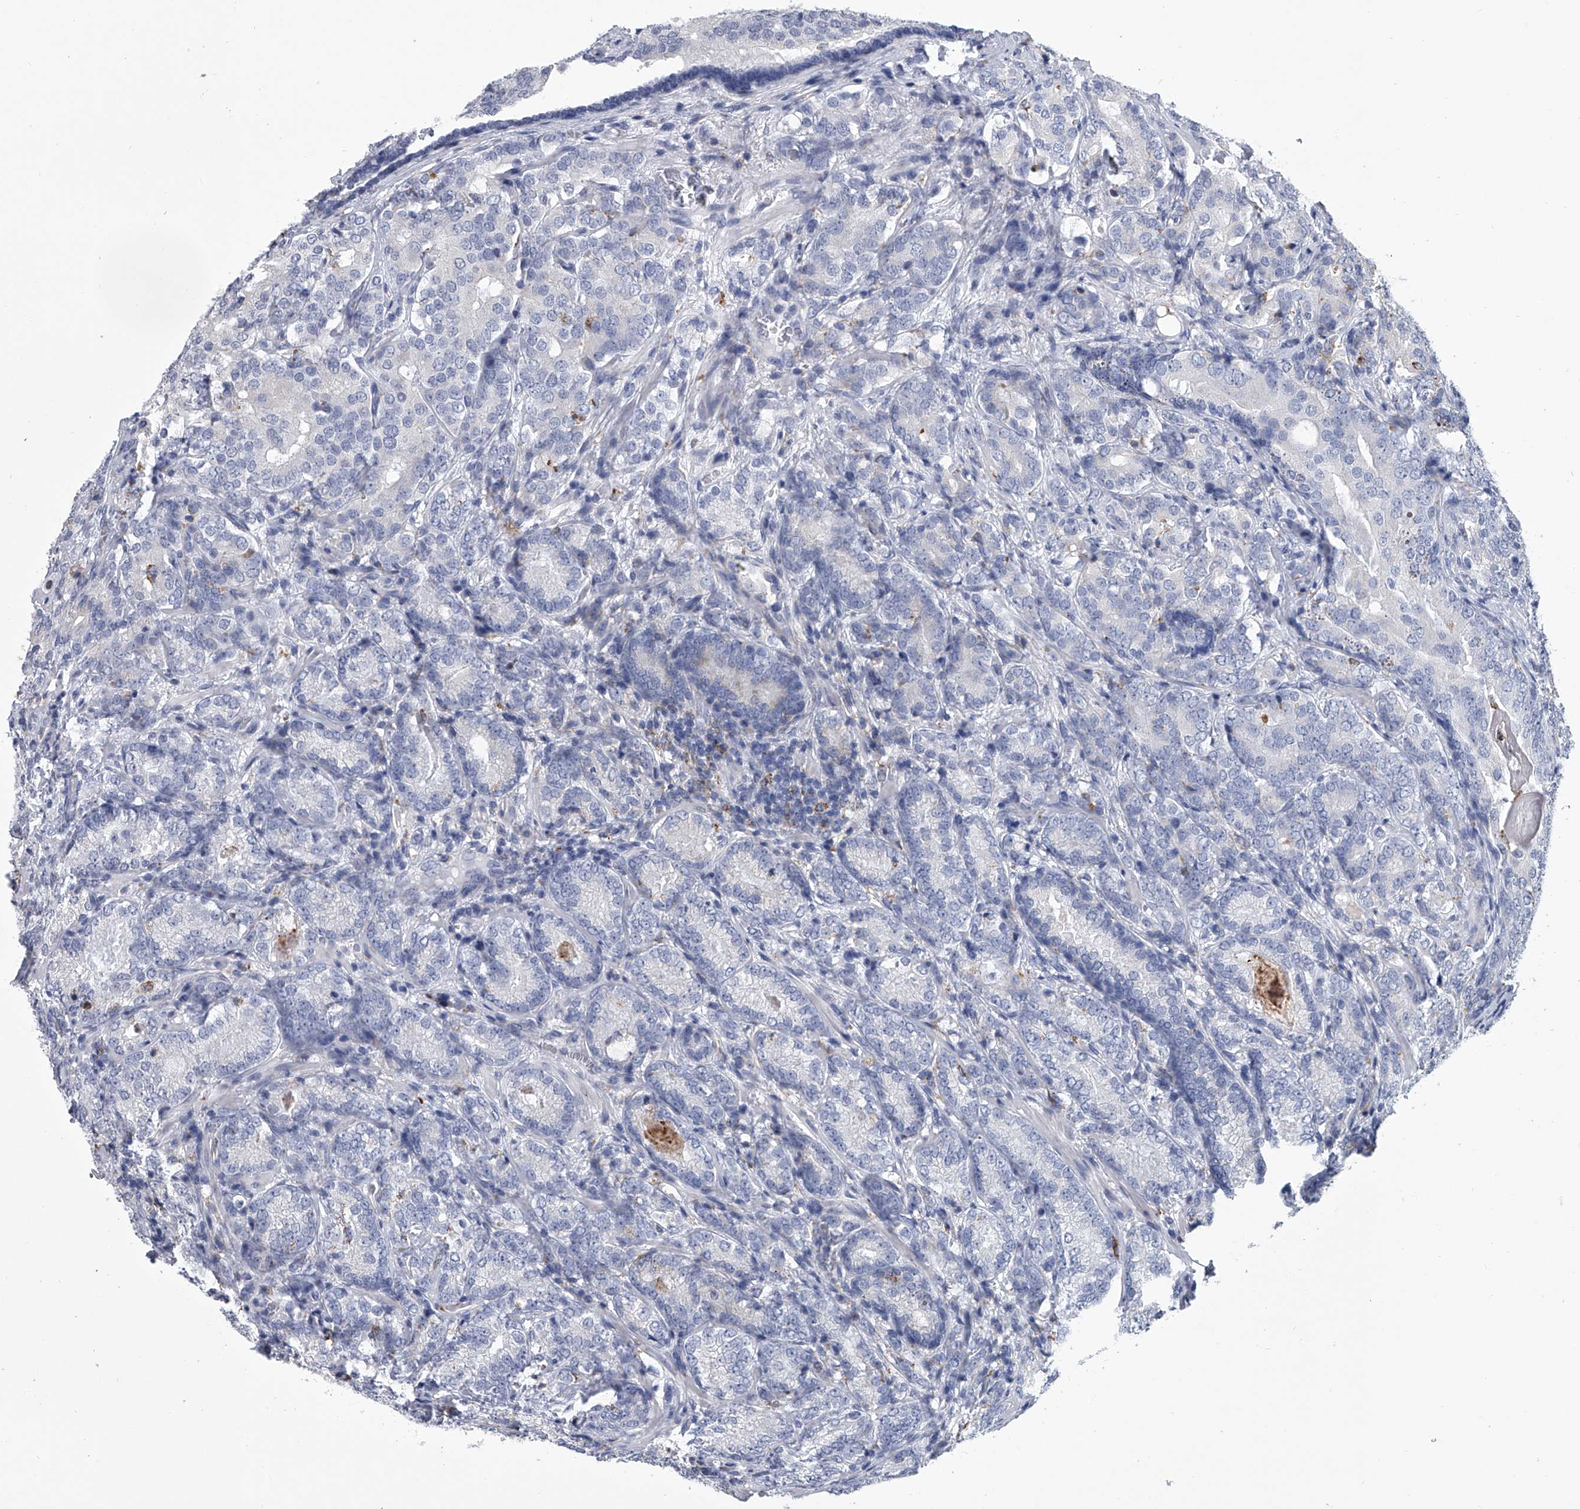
{"staining": {"intensity": "negative", "quantity": "none", "location": "none"}, "tissue": "prostate cancer", "cell_type": "Tumor cells", "image_type": "cancer", "snomed": [{"axis": "morphology", "description": "Adenocarcinoma, High grade"}, {"axis": "topography", "description": "Prostate"}], "caption": "This is a photomicrograph of immunohistochemistry staining of high-grade adenocarcinoma (prostate), which shows no staining in tumor cells. The staining was performed using DAB to visualize the protein expression in brown, while the nuclei were stained in blue with hematoxylin (Magnification: 20x).", "gene": "TRIM8", "patient": {"sex": "male", "age": 66}}